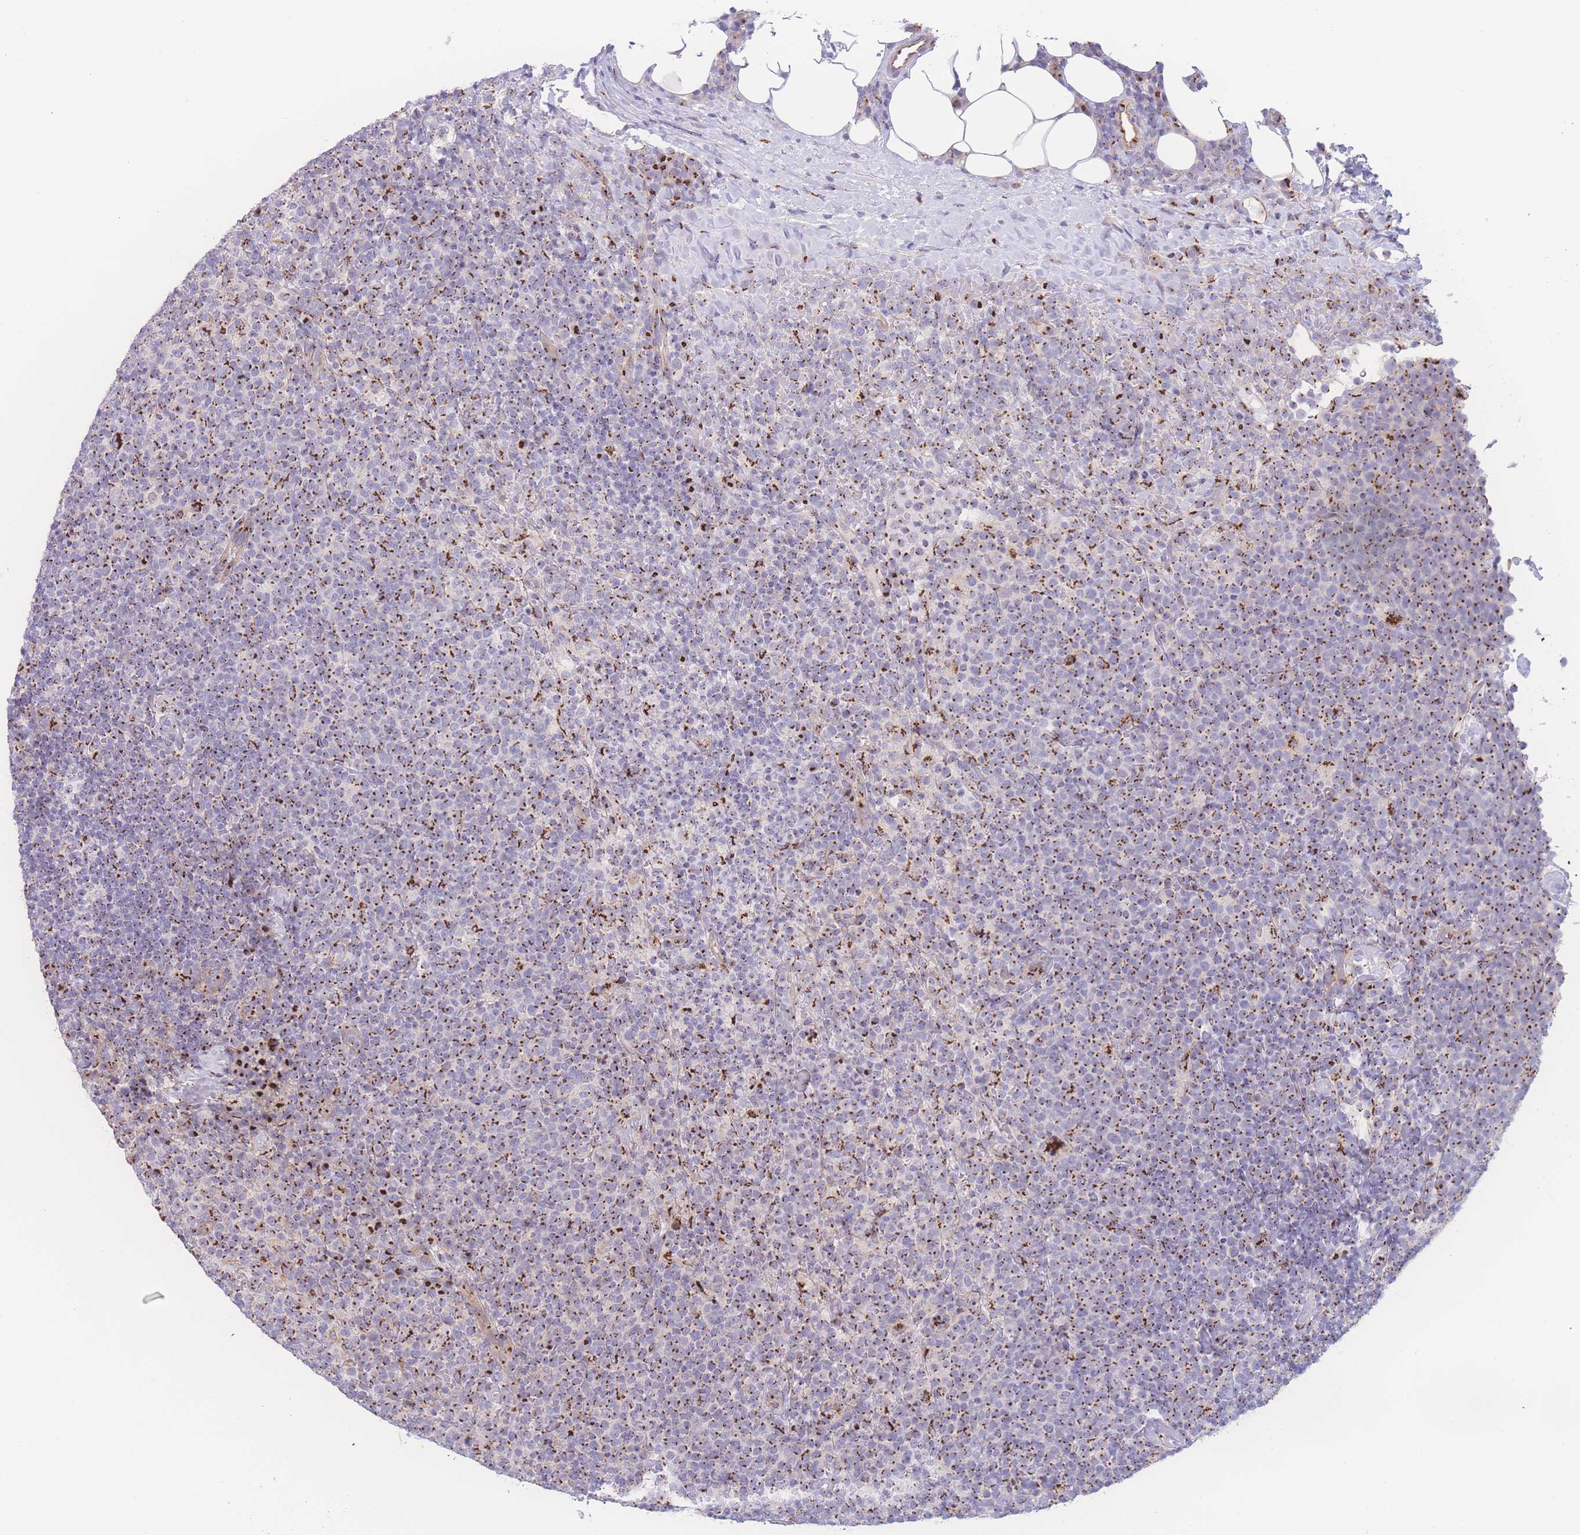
{"staining": {"intensity": "strong", "quantity": ">75%", "location": "cytoplasmic/membranous"}, "tissue": "lymphoma", "cell_type": "Tumor cells", "image_type": "cancer", "snomed": [{"axis": "morphology", "description": "Malignant lymphoma, non-Hodgkin's type, High grade"}, {"axis": "topography", "description": "Lymph node"}], "caption": "Tumor cells demonstrate high levels of strong cytoplasmic/membranous staining in about >75% of cells in lymphoma.", "gene": "GOLM2", "patient": {"sex": "male", "age": 61}}